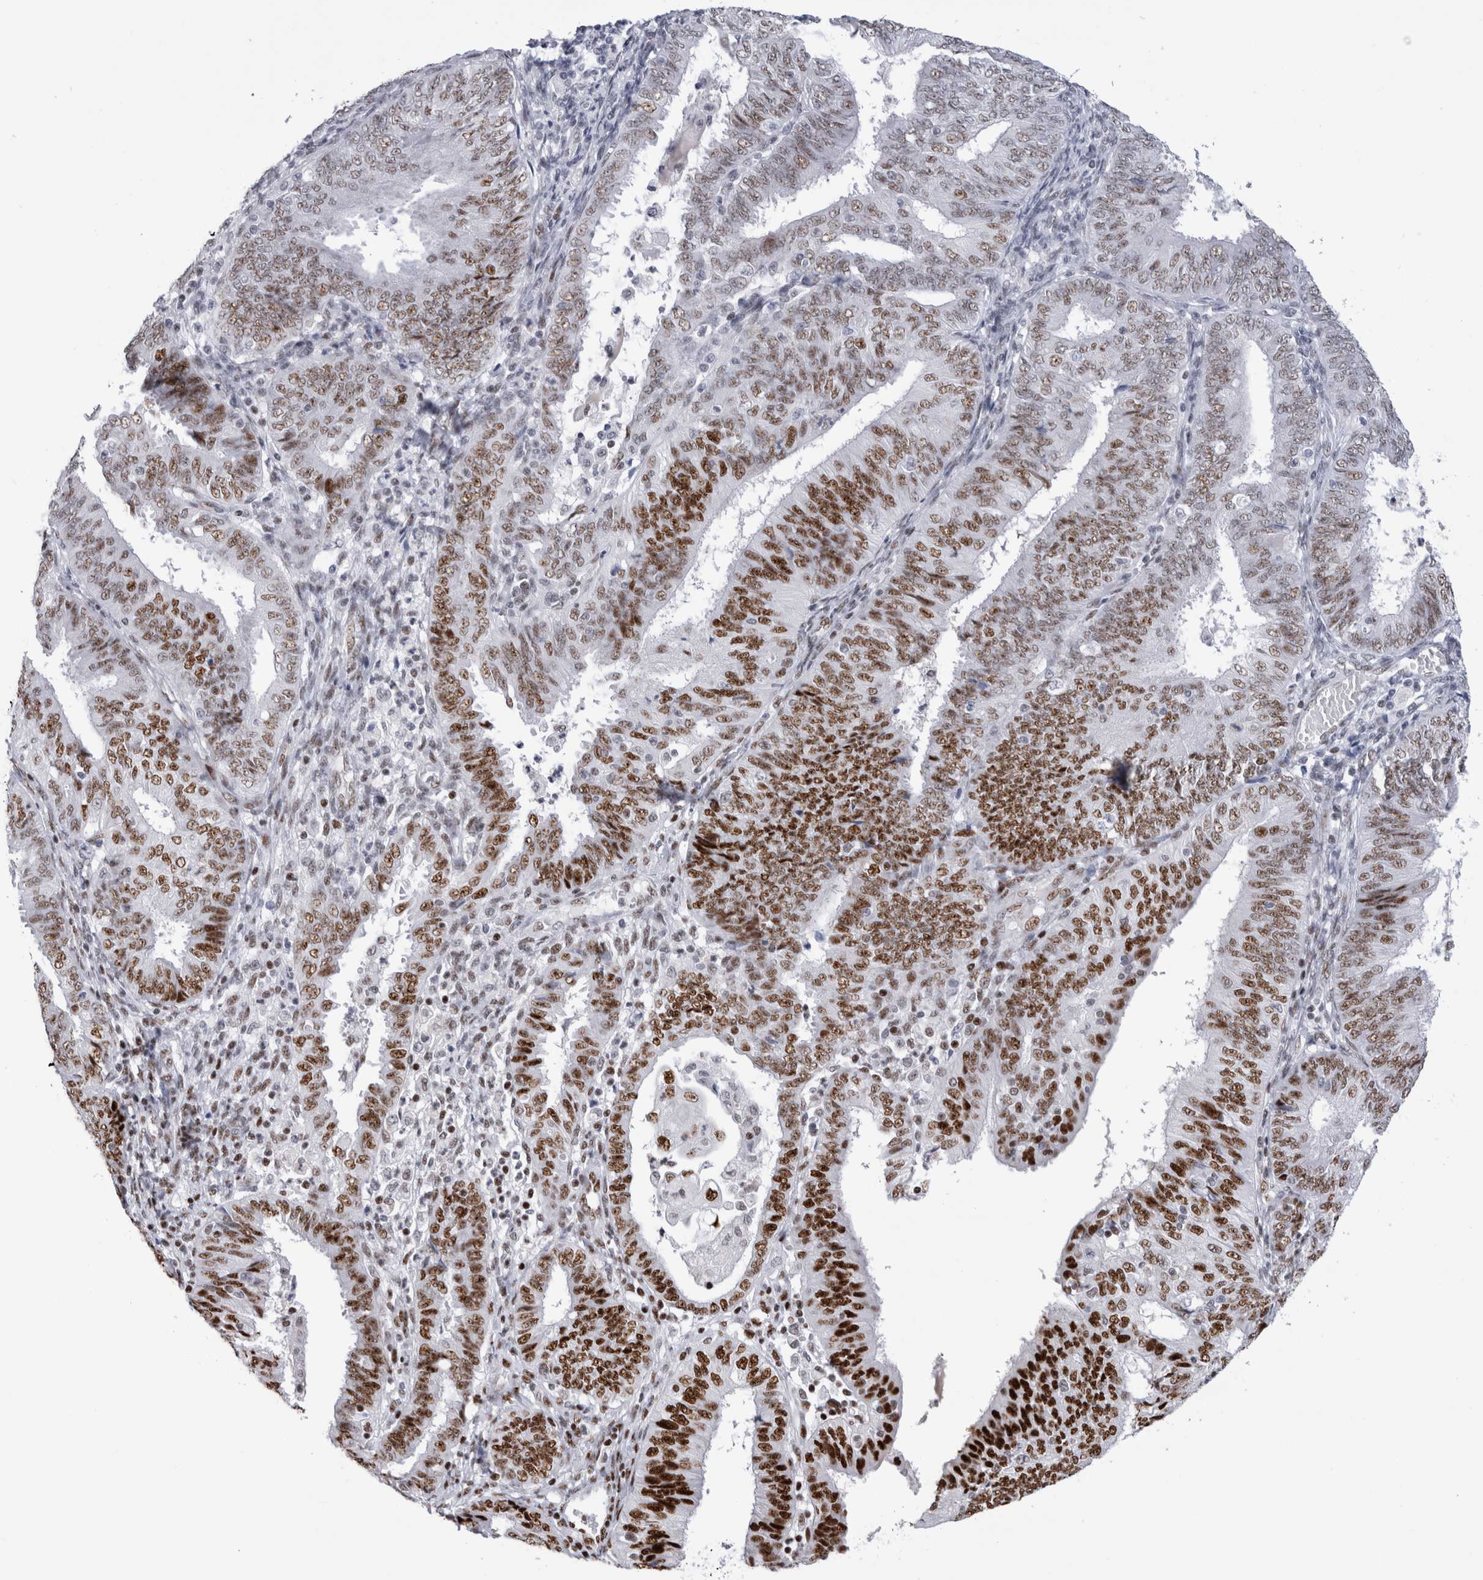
{"staining": {"intensity": "strong", "quantity": ">75%", "location": "nuclear"}, "tissue": "endometrial cancer", "cell_type": "Tumor cells", "image_type": "cancer", "snomed": [{"axis": "morphology", "description": "Adenocarcinoma, NOS"}, {"axis": "topography", "description": "Endometrium"}], "caption": "Endometrial cancer (adenocarcinoma) stained with immunohistochemistry (IHC) demonstrates strong nuclear positivity in about >75% of tumor cells.", "gene": "RBM6", "patient": {"sex": "female", "age": 58}}